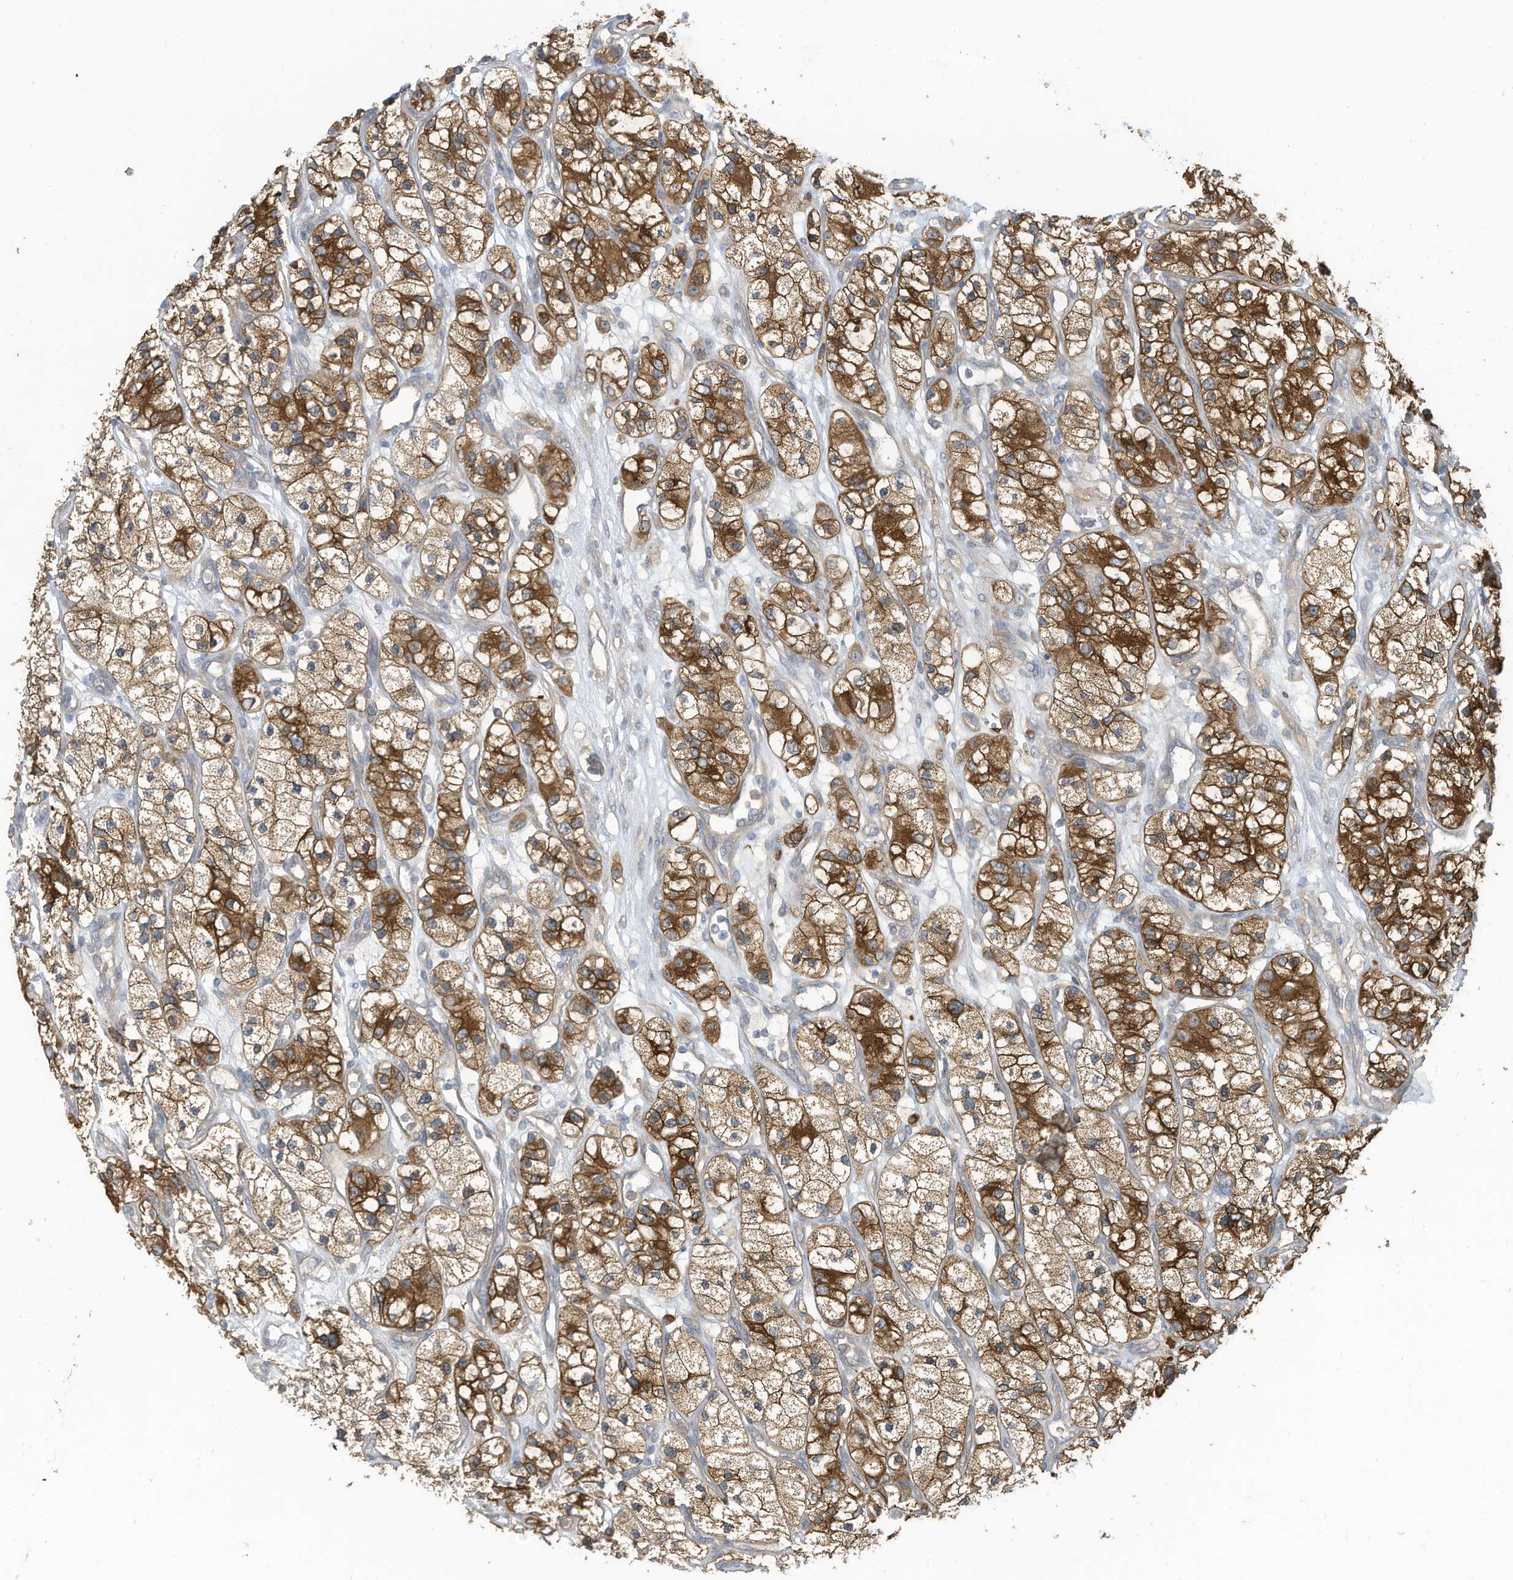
{"staining": {"intensity": "strong", "quantity": ">75%", "location": "cytoplasmic/membranous"}, "tissue": "renal cancer", "cell_type": "Tumor cells", "image_type": "cancer", "snomed": [{"axis": "morphology", "description": "Adenocarcinoma, NOS"}, {"axis": "topography", "description": "Kidney"}], "caption": "IHC image of human renal adenocarcinoma stained for a protein (brown), which exhibits high levels of strong cytoplasmic/membranous staining in about >75% of tumor cells.", "gene": "ADI1", "patient": {"sex": "female", "age": 57}}